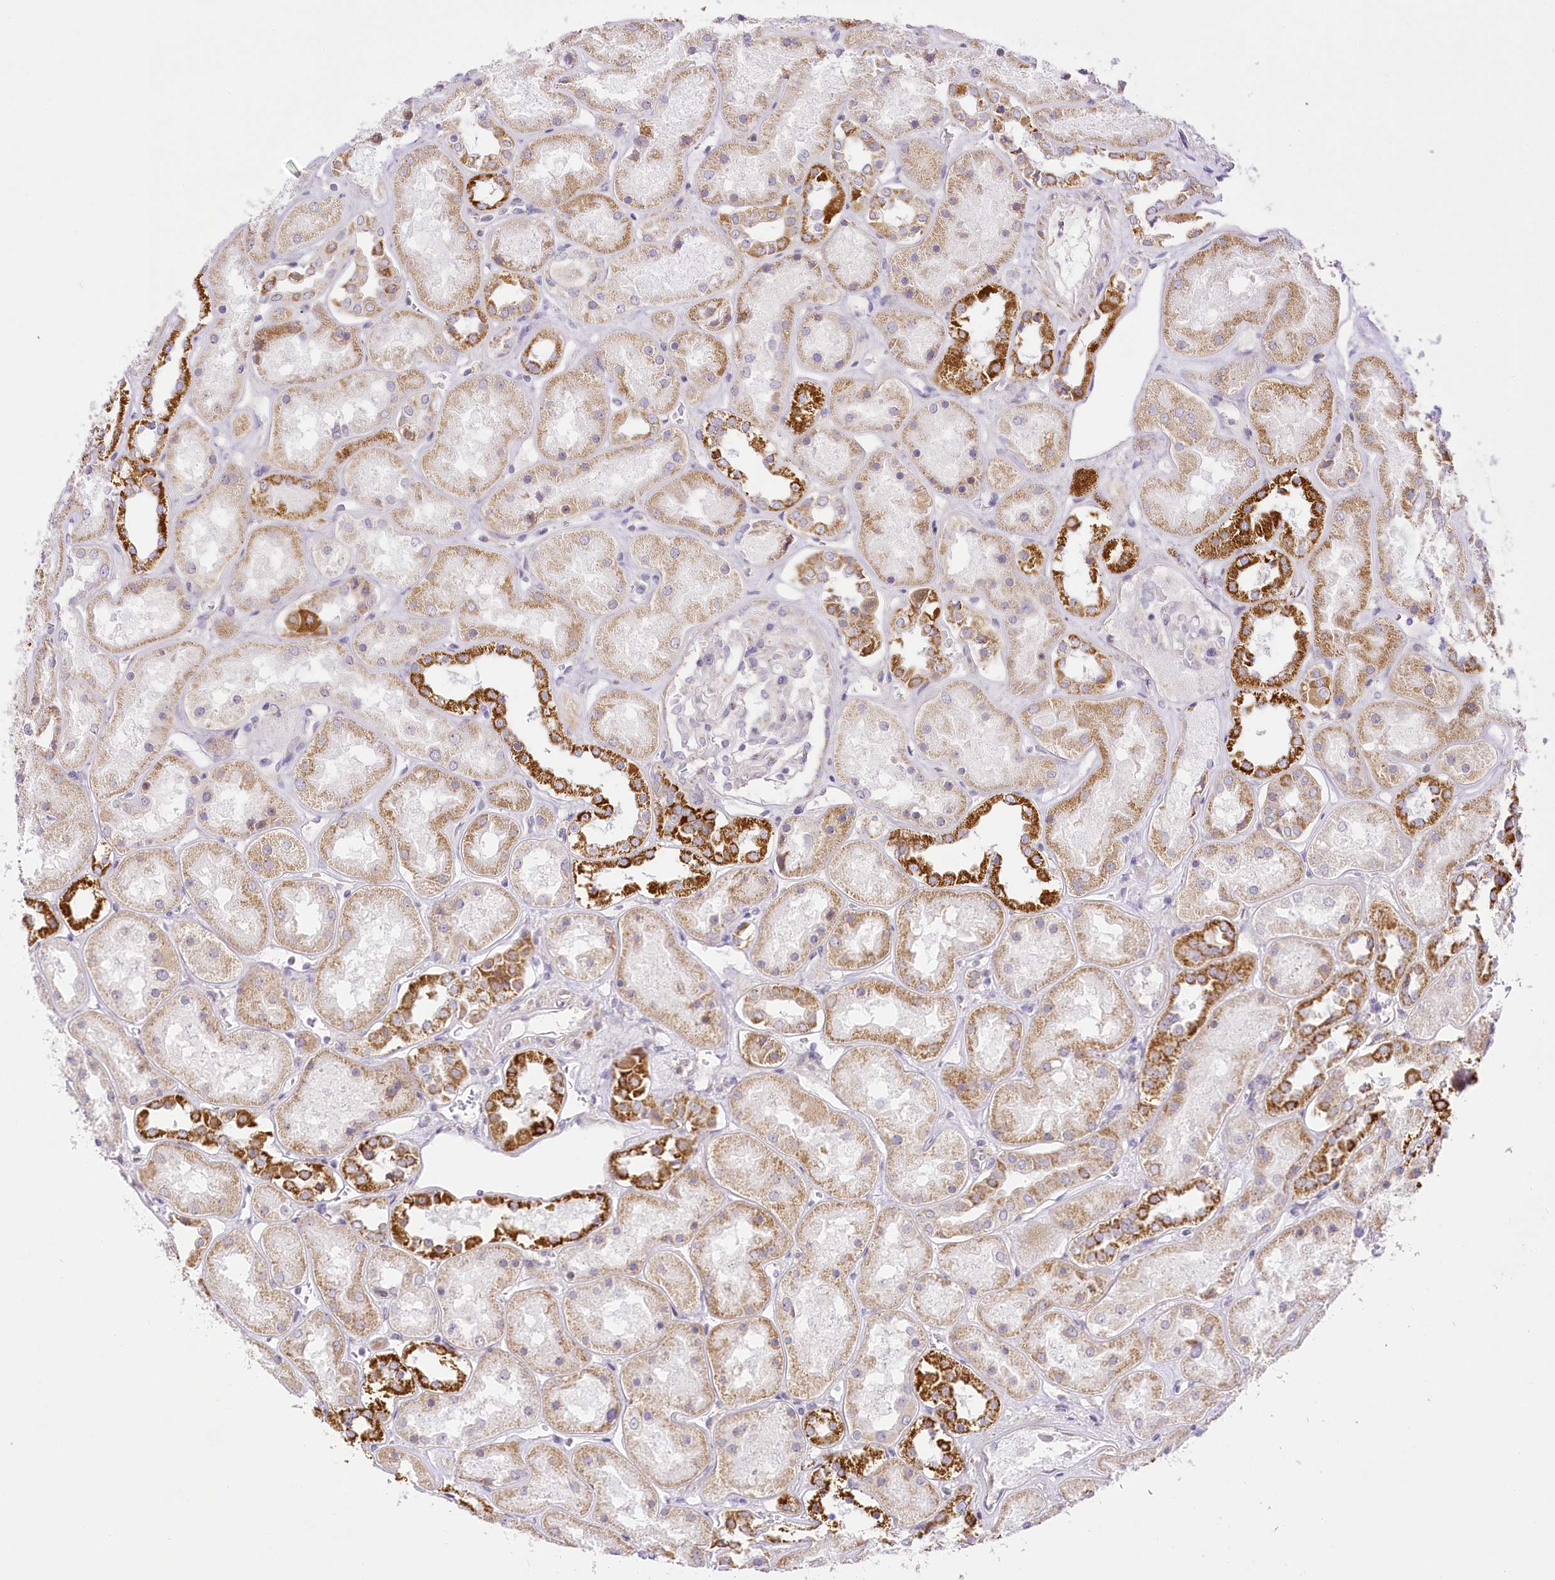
{"staining": {"intensity": "negative", "quantity": "none", "location": "none"}, "tissue": "kidney", "cell_type": "Cells in glomeruli", "image_type": "normal", "snomed": [{"axis": "morphology", "description": "Normal tissue, NOS"}, {"axis": "topography", "description": "Kidney"}], "caption": "A high-resolution micrograph shows immunohistochemistry (IHC) staining of benign kidney, which displays no significant positivity in cells in glomeruli. The staining is performed using DAB brown chromogen with nuclei counter-stained in using hematoxylin.", "gene": "CCDC30", "patient": {"sex": "male", "age": 70}}